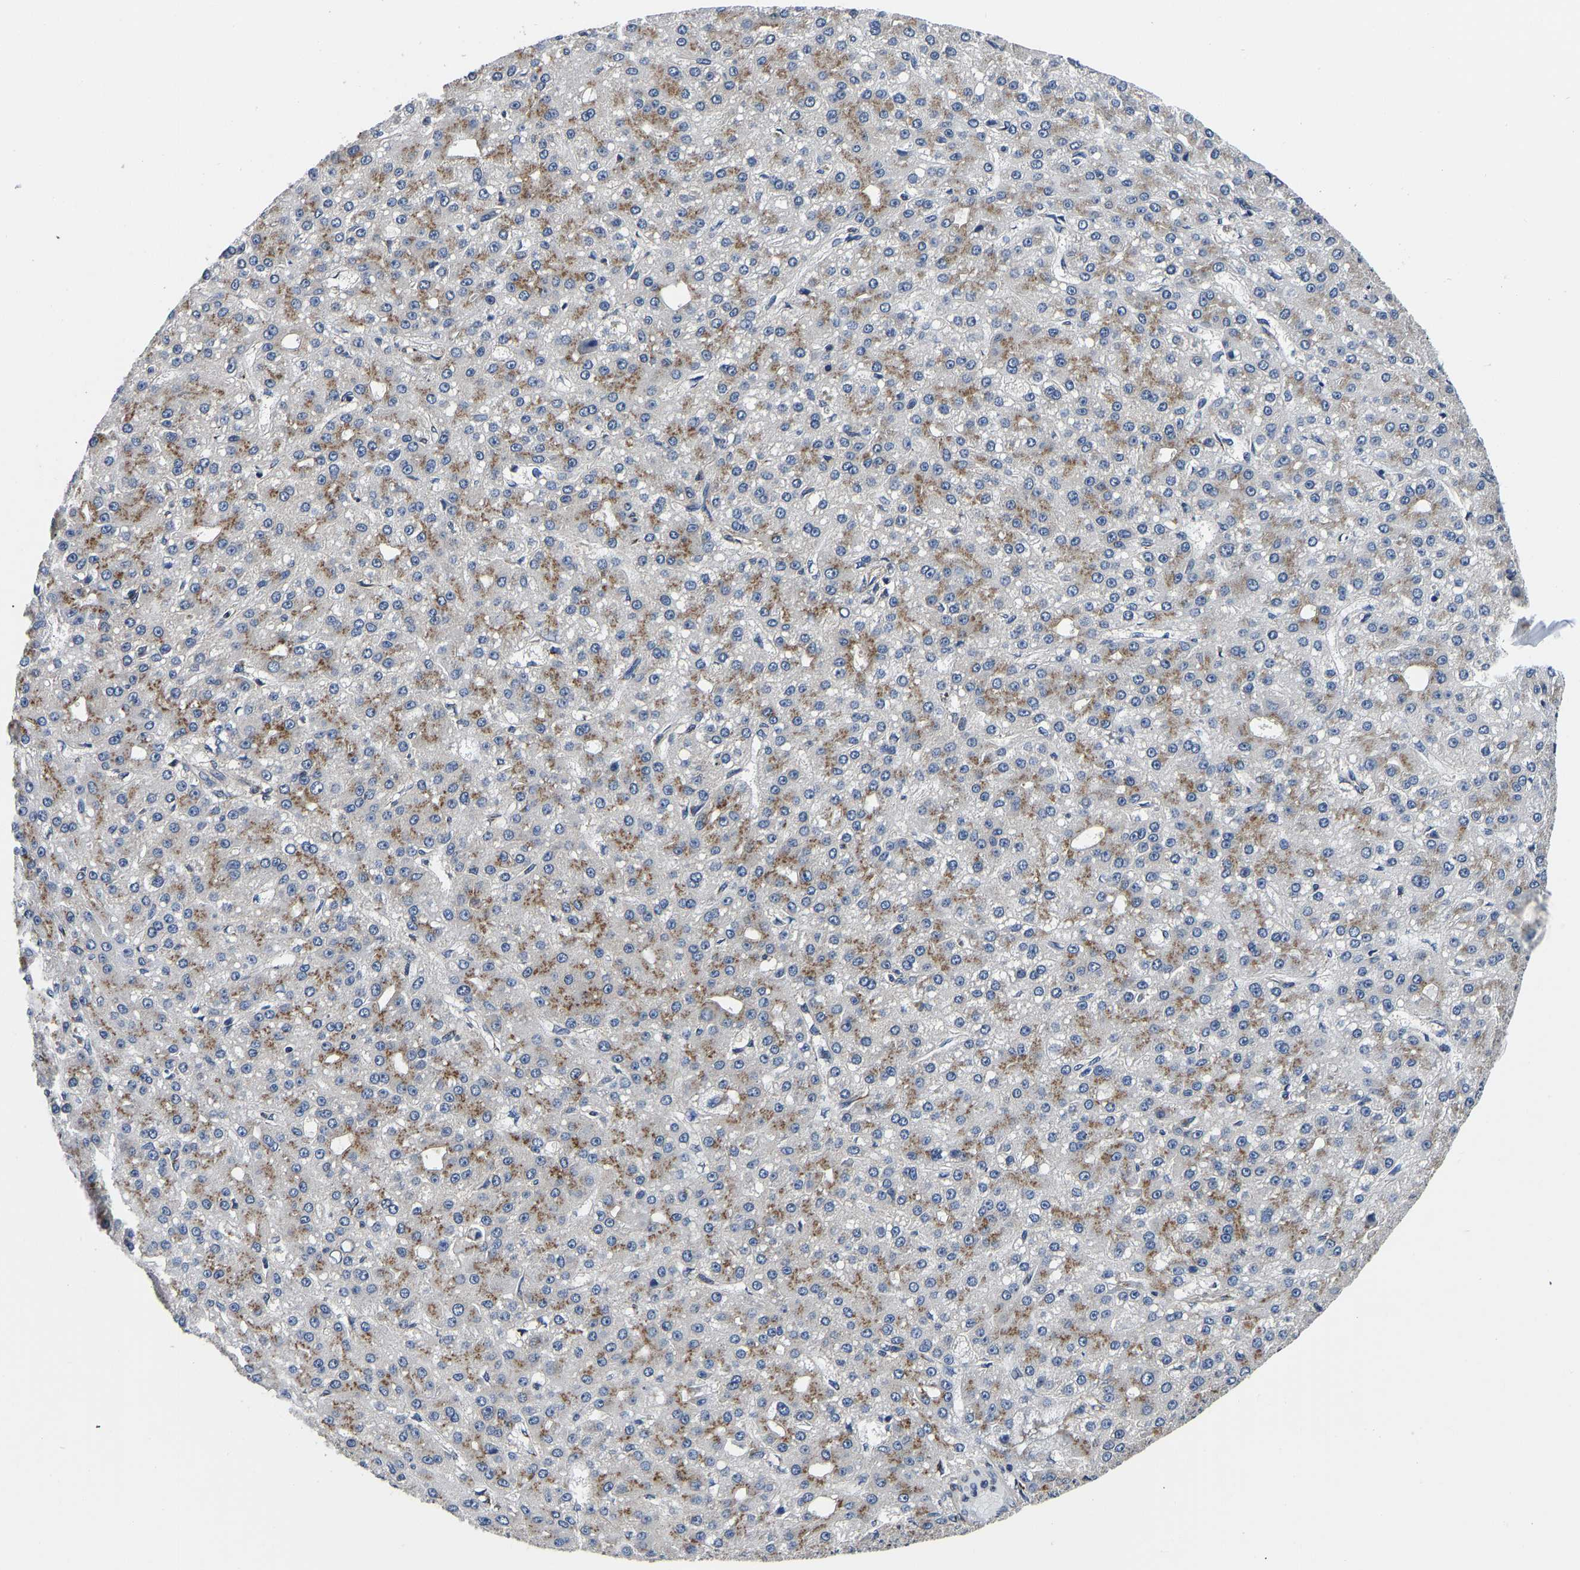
{"staining": {"intensity": "moderate", "quantity": "25%-75%", "location": "cytoplasmic/membranous"}, "tissue": "liver cancer", "cell_type": "Tumor cells", "image_type": "cancer", "snomed": [{"axis": "morphology", "description": "Carcinoma, Hepatocellular, NOS"}, {"axis": "topography", "description": "Liver"}], "caption": "An image of human liver cancer stained for a protein demonstrates moderate cytoplasmic/membranous brown staining in tumor cells.", "gene": "RABAC1", "patient": {"sex": "male", "age": 67}}